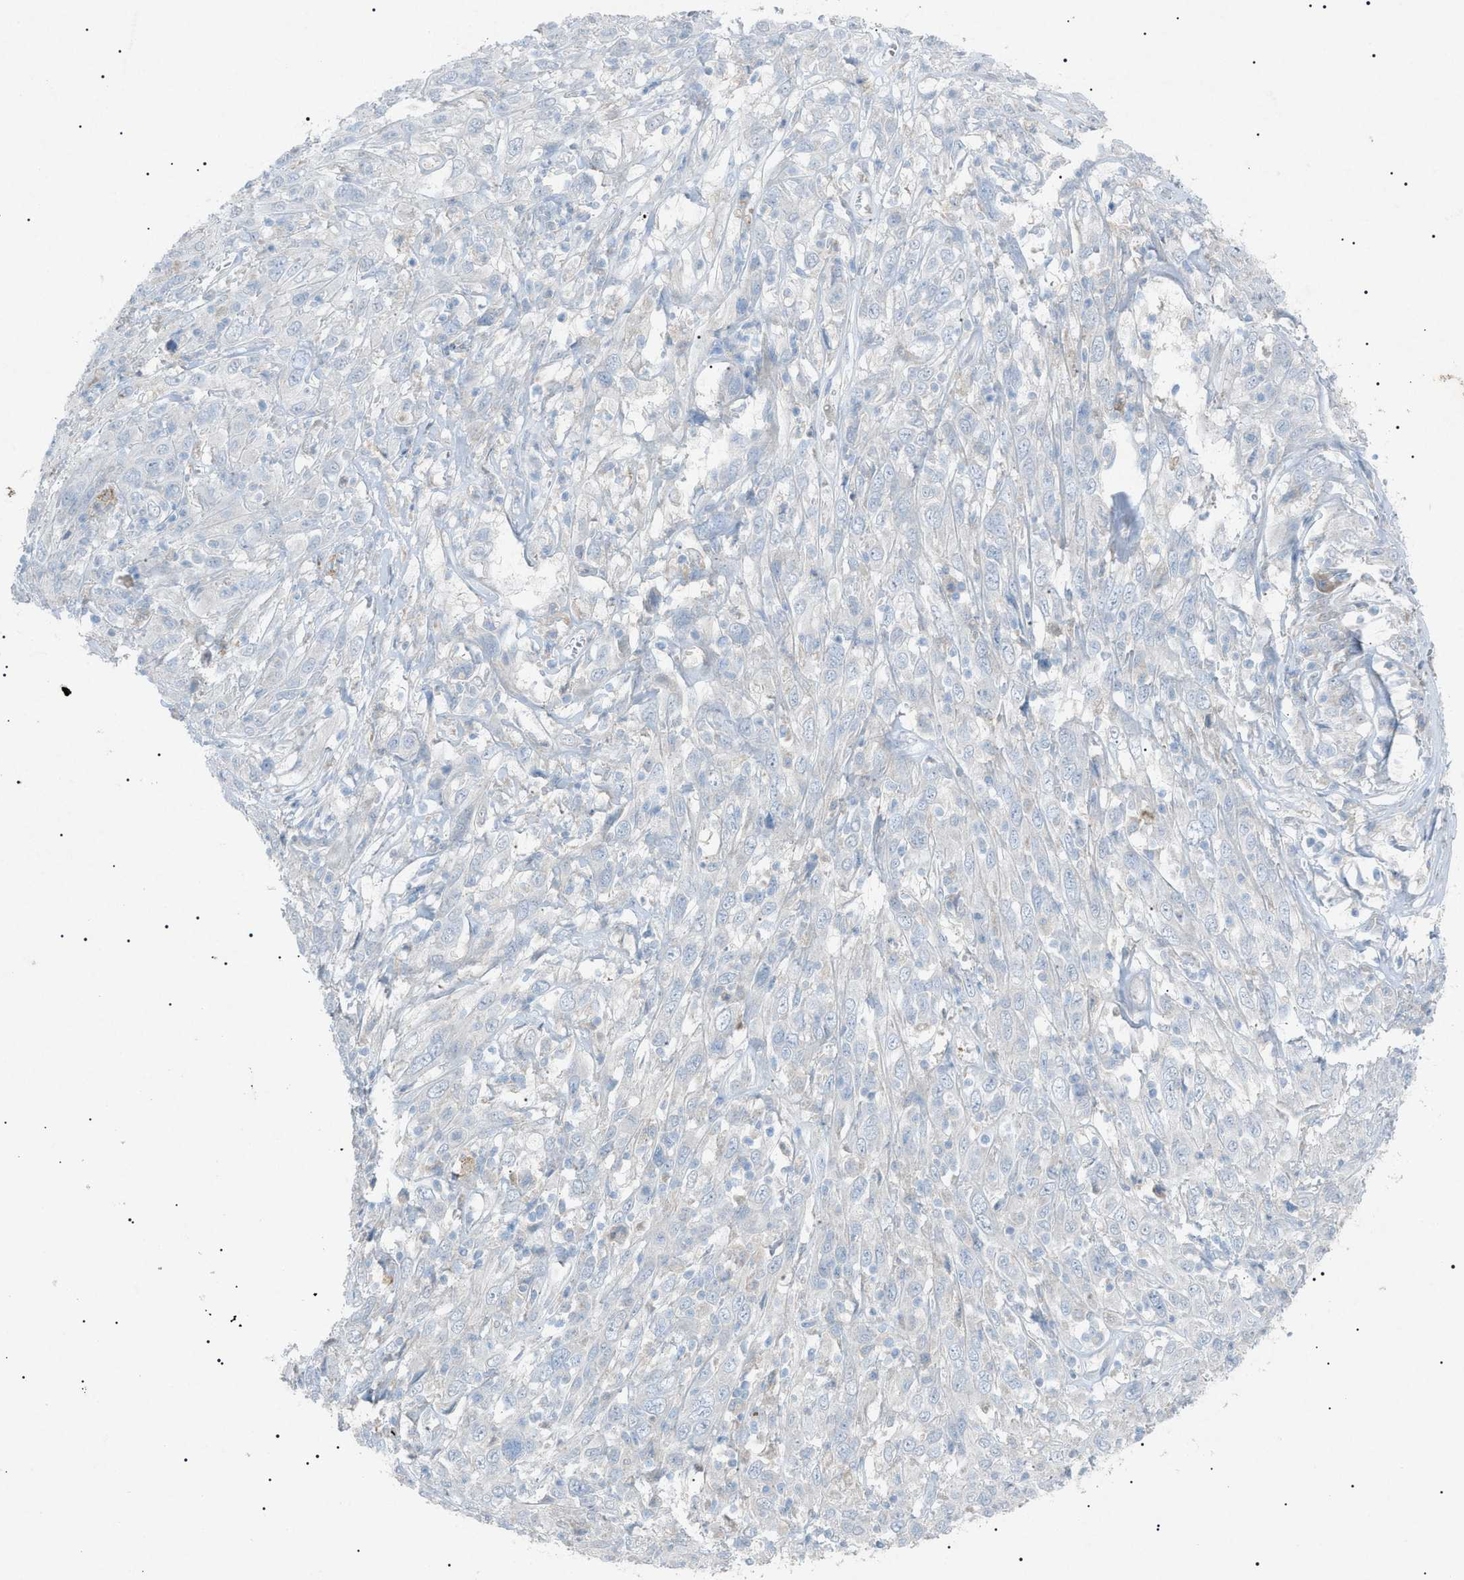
{"staining": {"intensity": "negative", "quantity": "none", "location": "none"}, "tissue": "cervical cancer", "cell_type": "Tumor cells", "image_type": "cancer", "snomed": [{"axis": "morphology", "description": "Squamous cell carcinoma, NOS"}, {"axis": "topography", "description": "Cervix"}], "caption": "Immunohistochemistry photomicrograph of neoplastic tissue: cervical squamous cell carcinoma stained with DAB (3,3'-diaminobenzidine) reveals no significant protein staining in tumor cells. (DAB (3,3'-diaminobenzidine) immunohistochemistry visualized using brightfield microscopy, high magnification).", "gene": "BTK", "patient": {"sex": "female", "age": 46}}